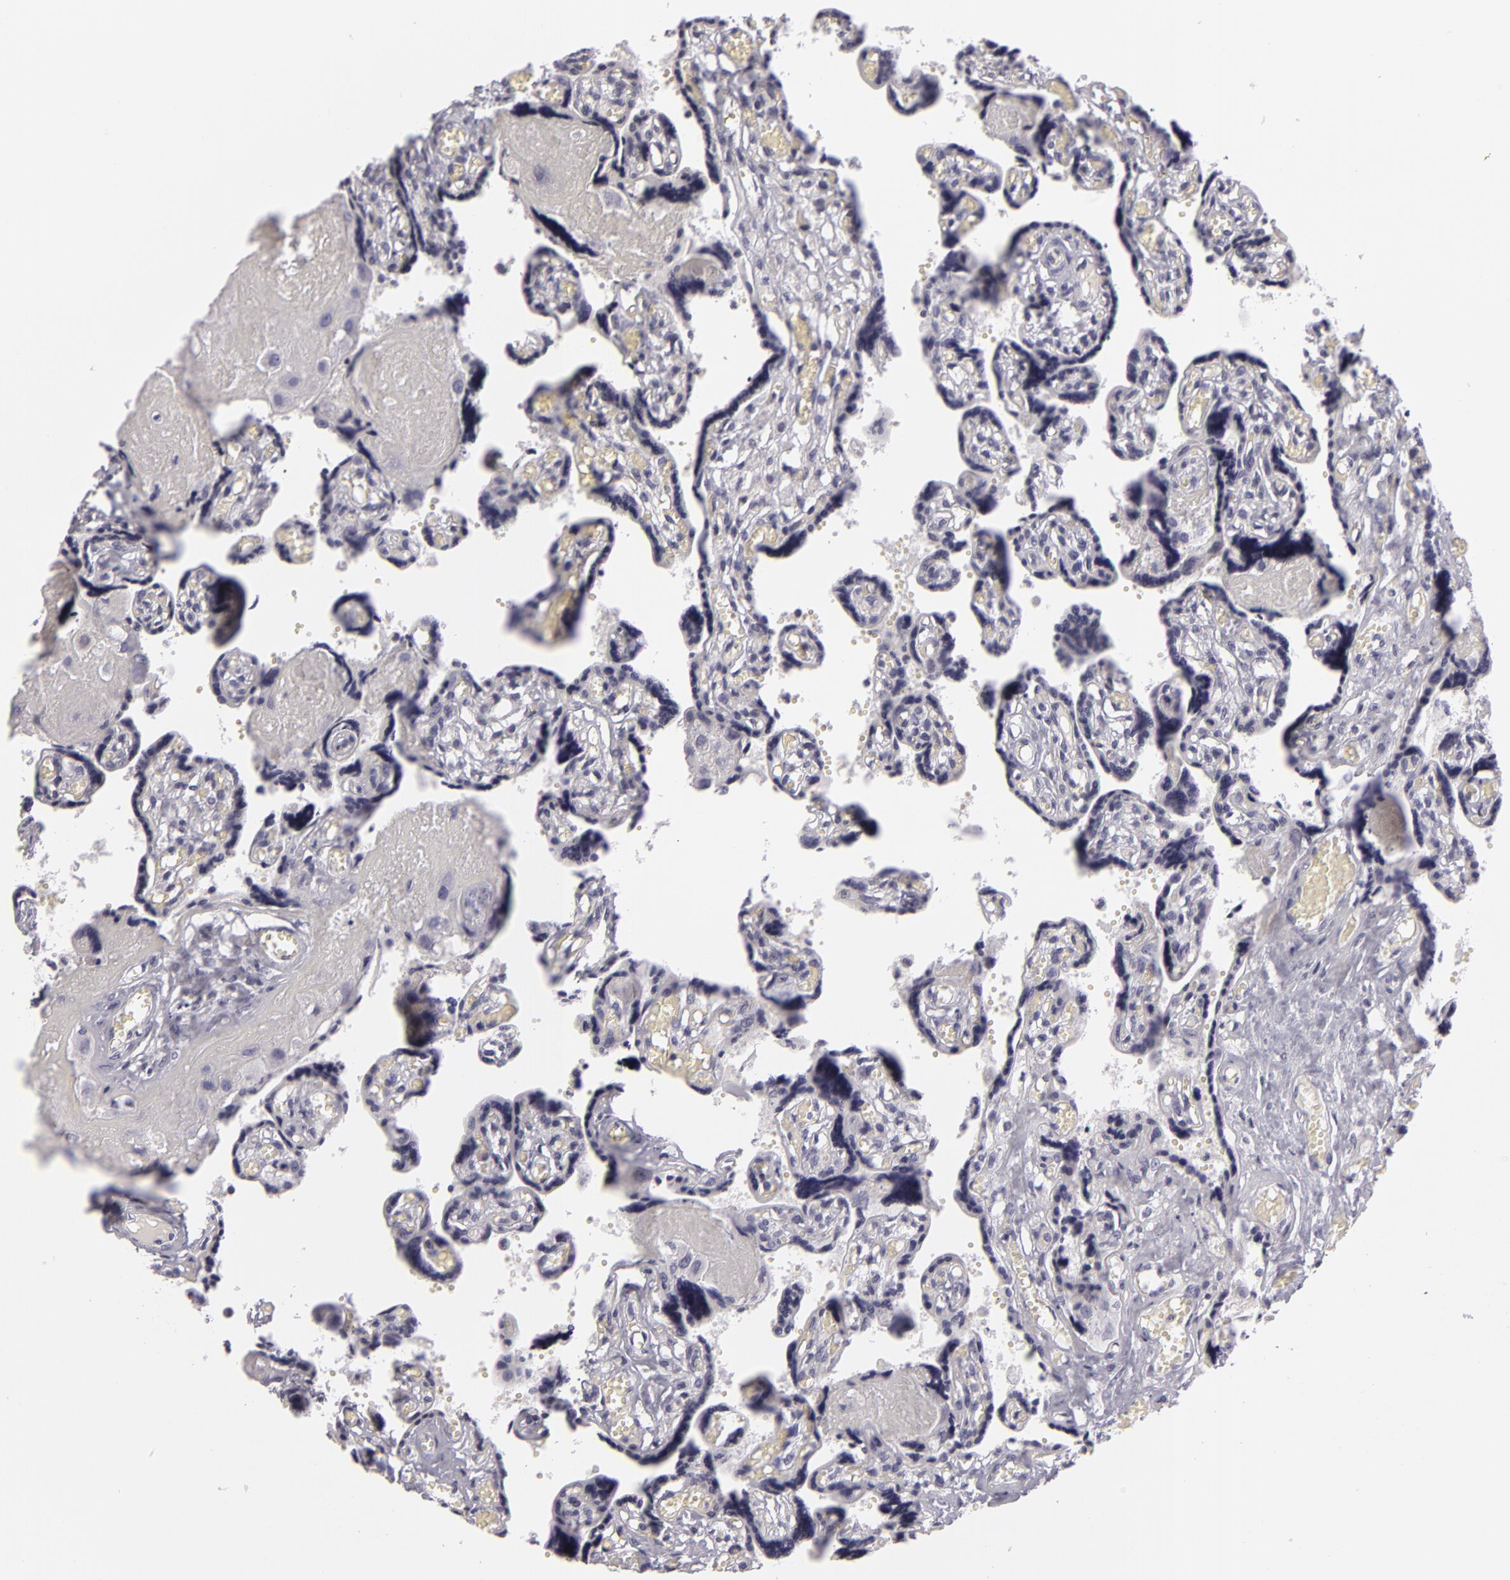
{"staining": {"intensity": "negative", "quantity": "none", "location": "none"}, "tissue": "placenta", "cell_type": "Decidual cells", "image_type": "normal", "snomed": [{"axis": "morphology", "description": "Normal tissue, NOS"}, {"axis": "morphology", "description": "Degeneration, NOS"}, {"axis": "topography", "description": "Placenta"}], "caption": "Immunohistochemical staining of benign human placenta demonstrates no significant staining in decidual cells.", "gene": "KCNAB2", "patient": {"sex": "female", "age": 35}}